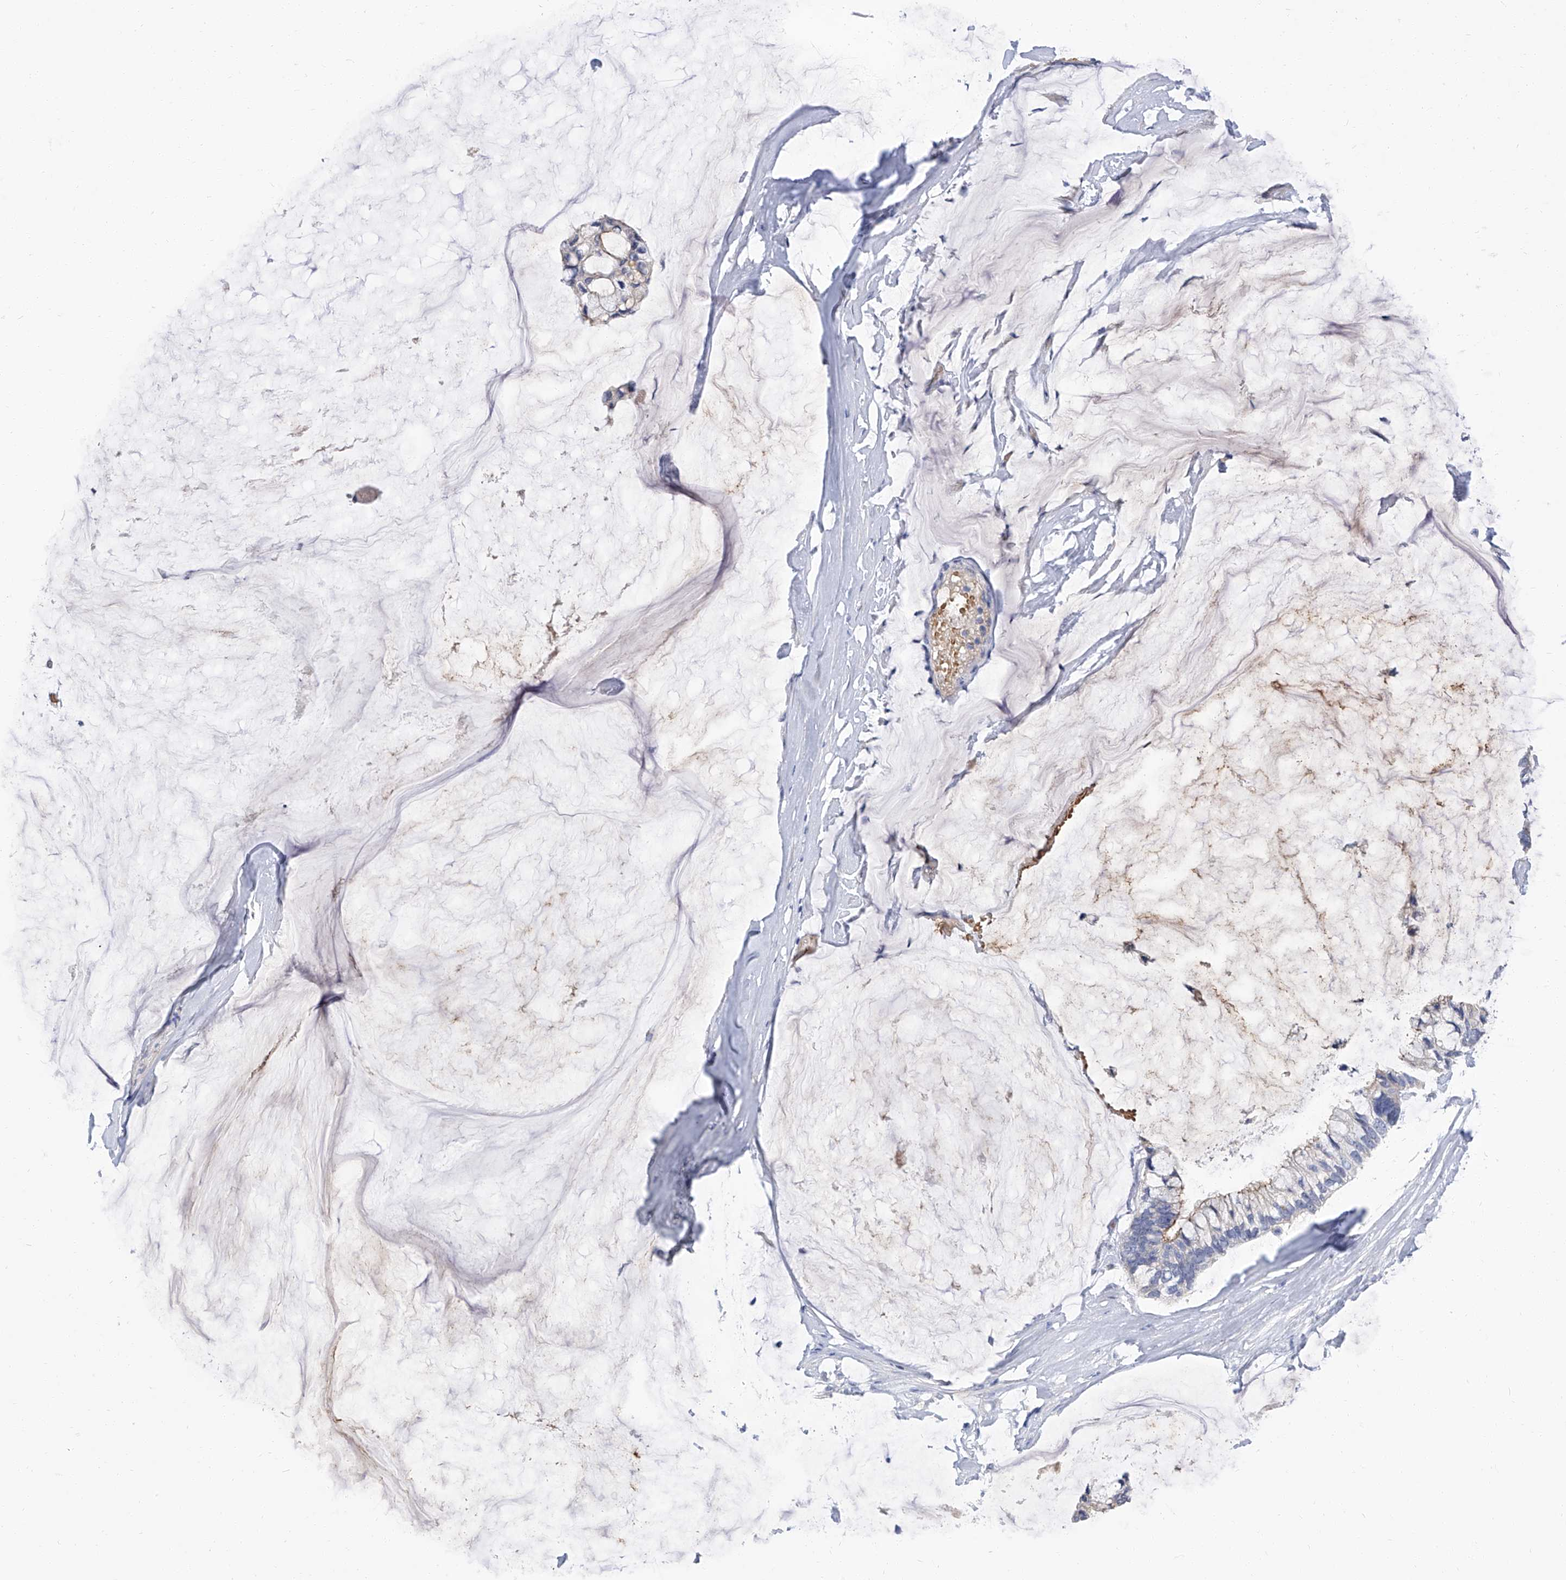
{"staining": {"intensity": "weak", "quantity": "<25%", "location": "cytoplasmic/membranous"}, "tissue": "ovarian cancer", "cell_type": "Tumor cells", "image_type": "cancer", "snomed": [{"axis": "morphology", "description": "Cystadenocarcinoma, mucinous, NOS"}, {"axis": "topography", "description": "Ovary"}], "caption": "Ovarian cancer was stained to show a protein in brown. There is no significant positivity in tumor cells.", "gene": "PARD3", "patient": {"sex": "female", "age": 39}}